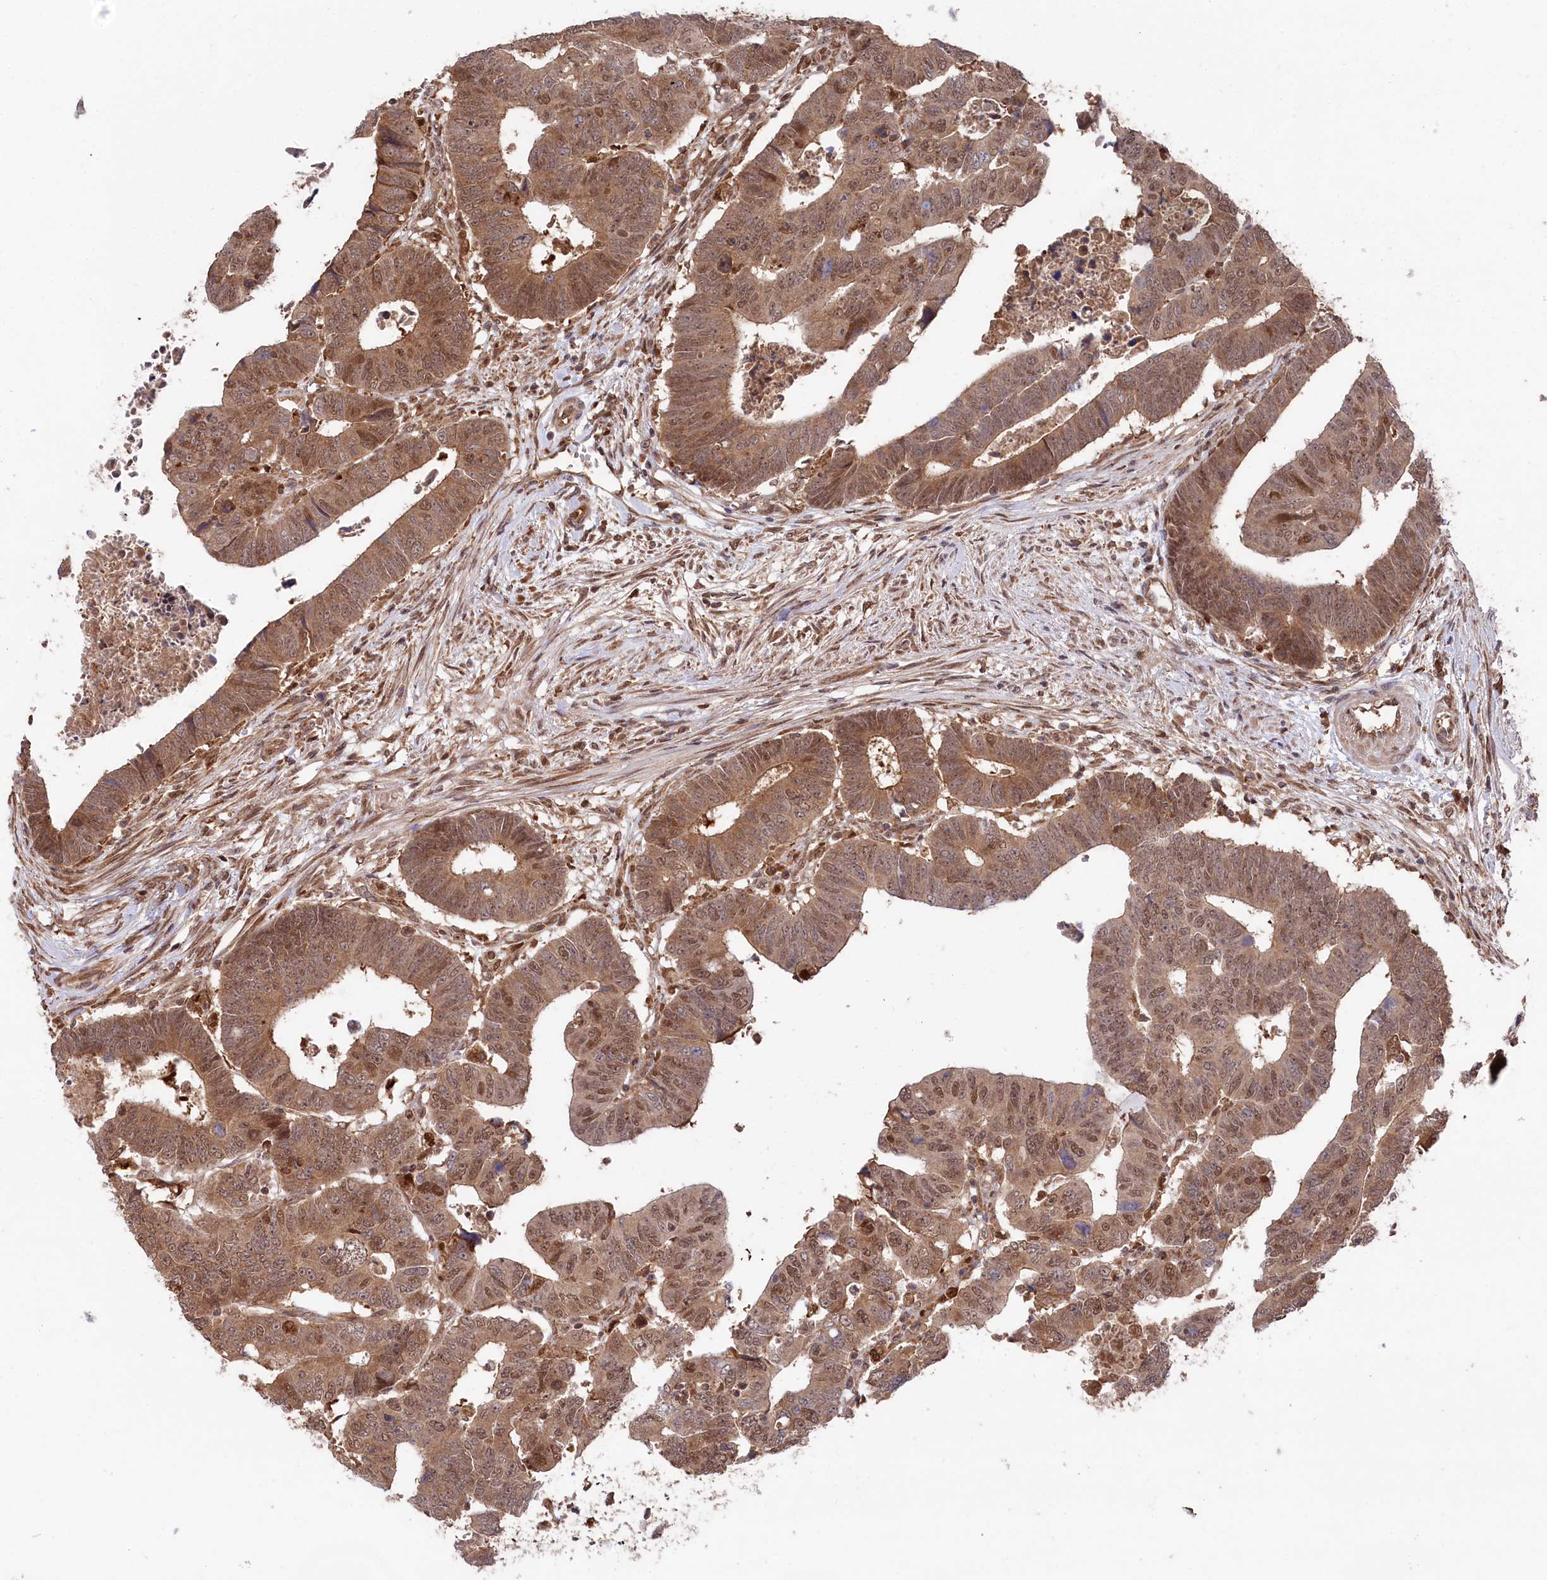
{"staining": {"intensity": "moderate", "quantity": ">75%", "location": "cytoplasmic/membranous,nuclear"}, "tissue": "colorectal cancer", "cell_type": "Tumor cells", "image_type": "cancer", "snomed": [{"axis": "morphology", "description": "Normal tissue, NOS"}, {"axis": "morphology", "description": "Adenocarcinoma, NOS"}, {"axis": "topography", "description": "Rectum"}], "caption": "Immunohistochemistry (IHC) micrograph of human colorectal cancer stained for a protein (brown), which demonstrates medium levels of moderate cytoplasmic/membranous and nuclear expression in about >75% of tumor cells.", "gene": "PSMA1", "patient": {"sex": "female", "age": 65}}